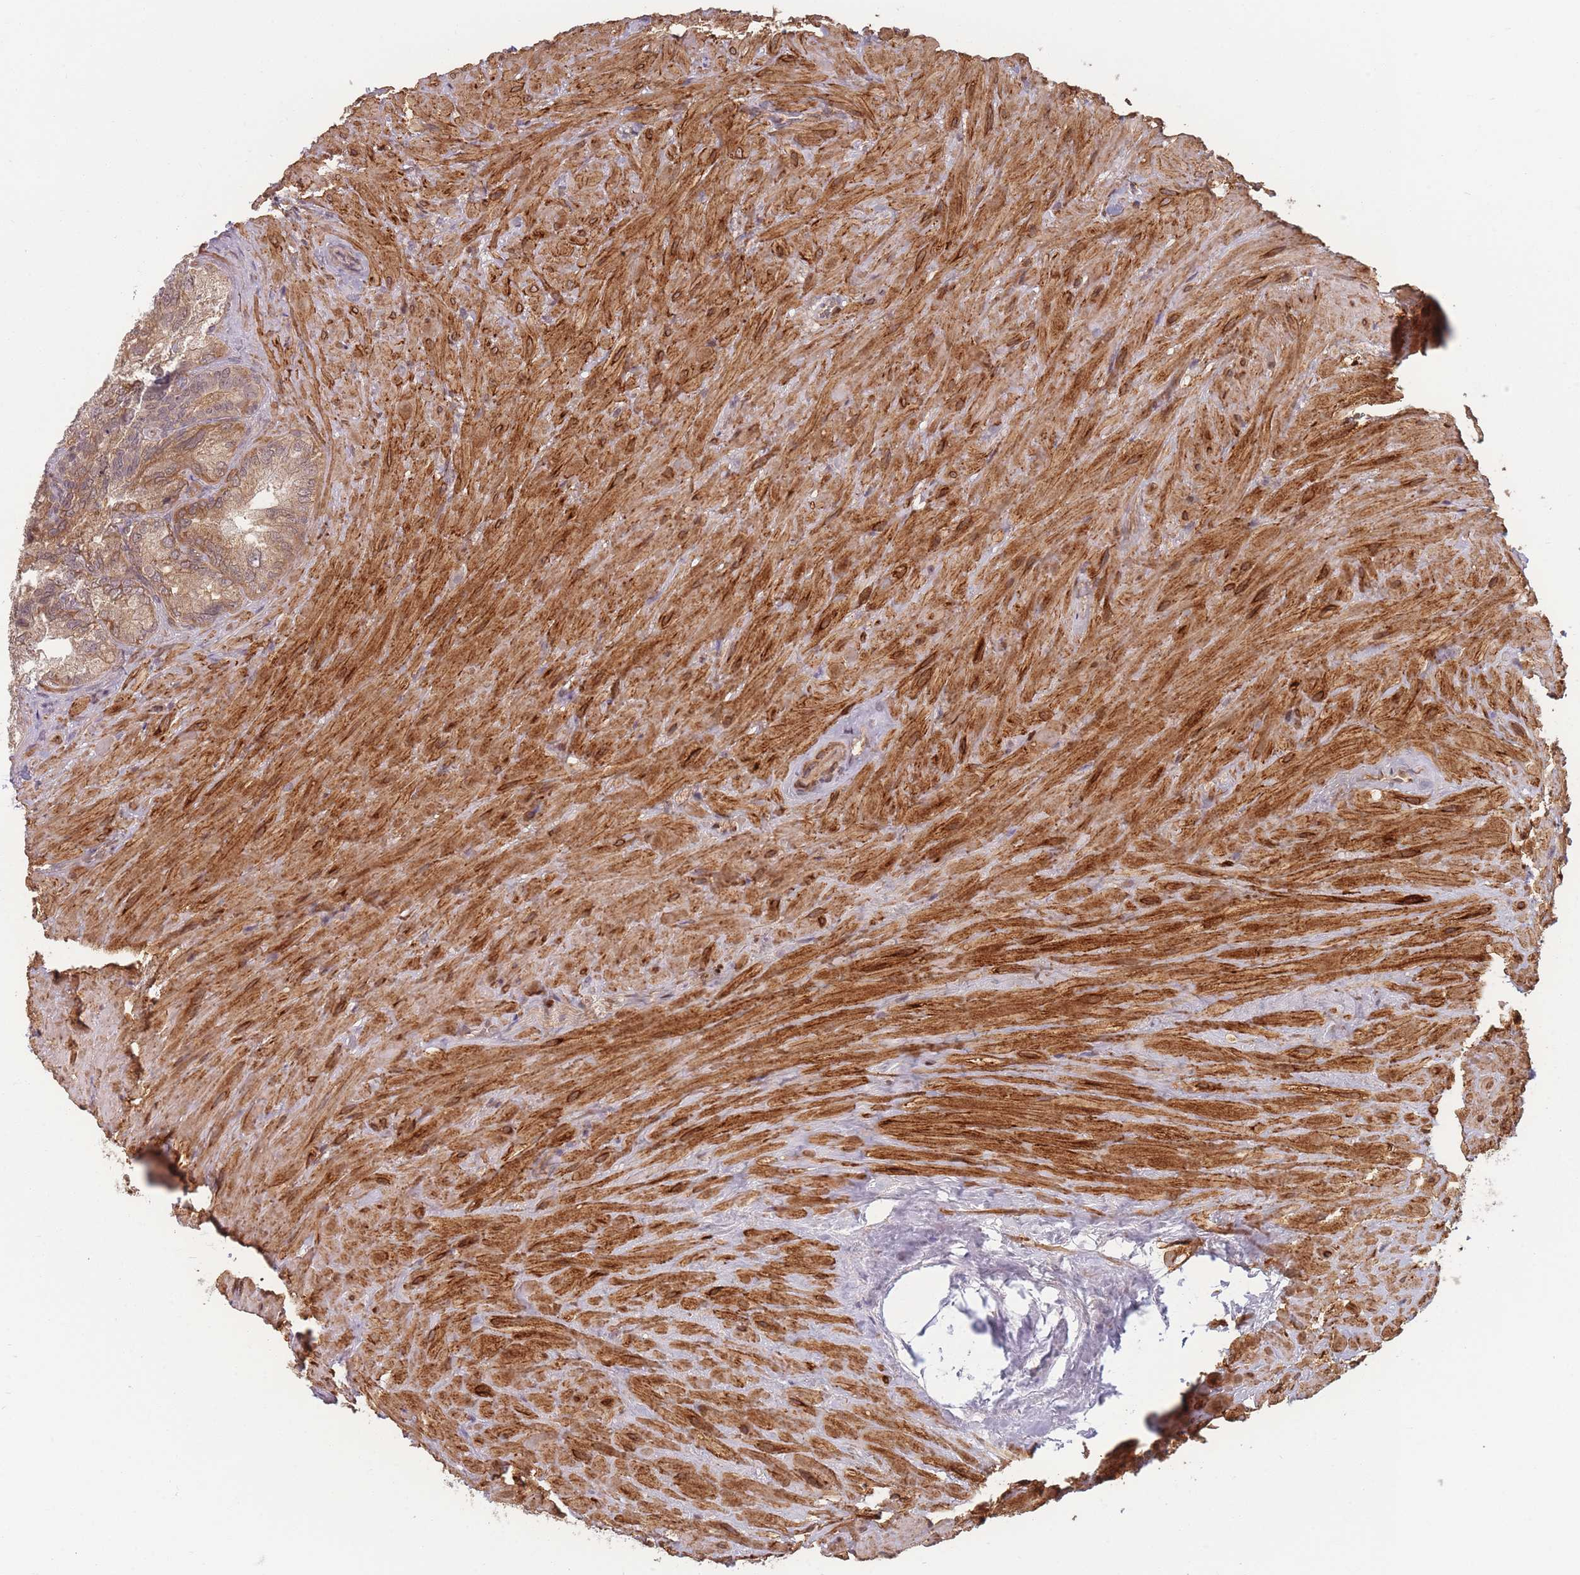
{"staining": {"intensity": "moderate", "quantity": "25%-75%", "location": "cytoplasmic/membranous"}, "tissue": "seminal vesicle", "cell_type": "Glandular cells", "image_type": "normal", "snomed": [{"axis": "morphology", "description": "Normal tissue, NOS"}, {"axis": "topography", "description": "Seminal veicle"}], "caption": "Glandular cells show moderate cytoplasmic/membranous staining in about 25%-75% of cells in normal seminal vesicle.", "gene": "FAM153A", "patient": {"sex": "male", "age": 62}}